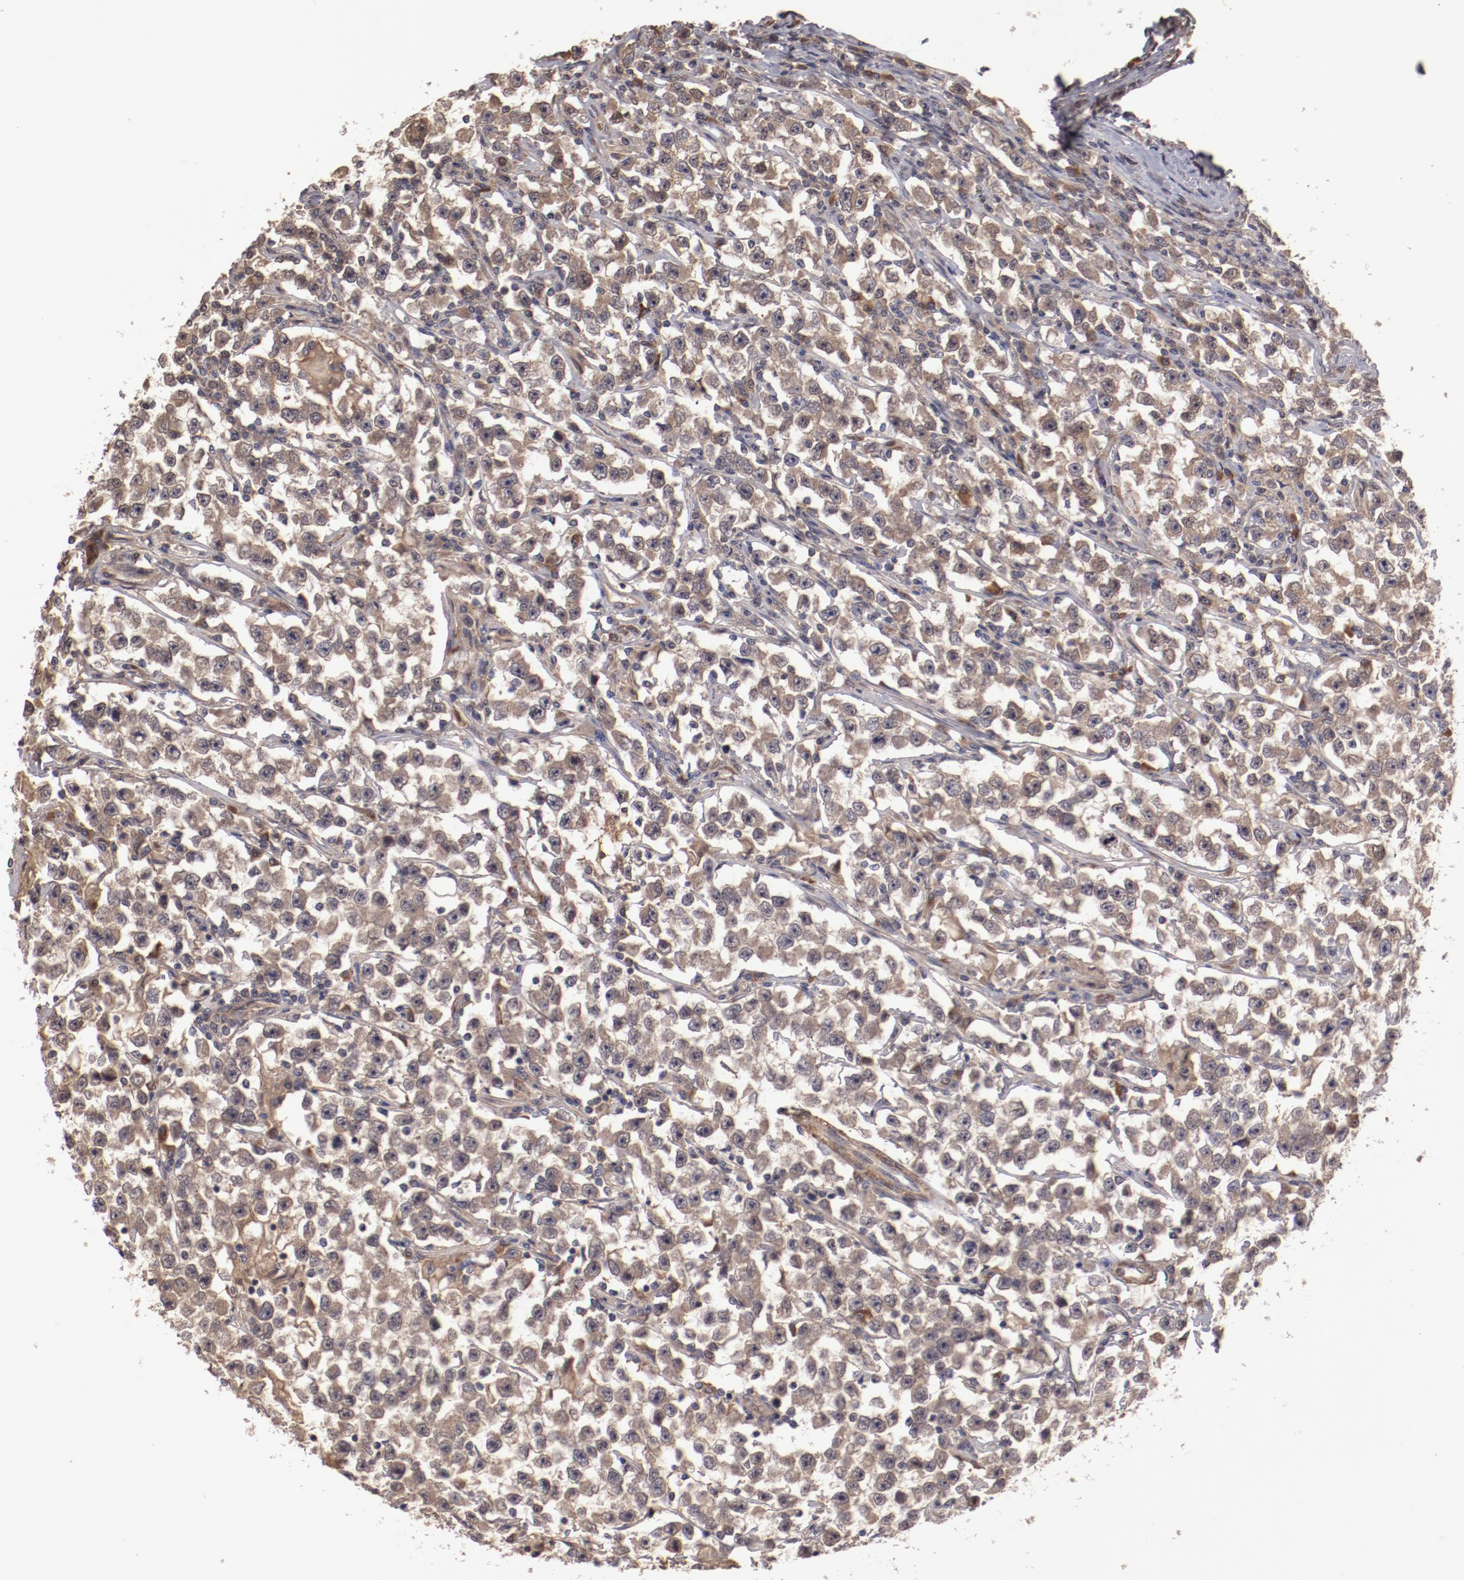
{"staining": {"intensity": "weak", "quantity": ">75%", "location": "cytoplasmic/membranous,nuclear"}, "tissue": "testis cancer", "cell_type": "Tumor cells", "image_type": "cancer", "snomed": [{"axis": "morphology", "description": "Seminoma, NOS"}, {"axis": "topography", "description": "Testis"}], "caption": "Seminoma (testis) tissue displays weak cytoplasmic/membranous and nuclear staining in about >75% of tumor cells, visualized by immunohistochemistry. (Brightfield microscopy of DAB IHC at high magnification).", "gene": "SERPINA7", "patient": {"sex": "male", "age": 33}}